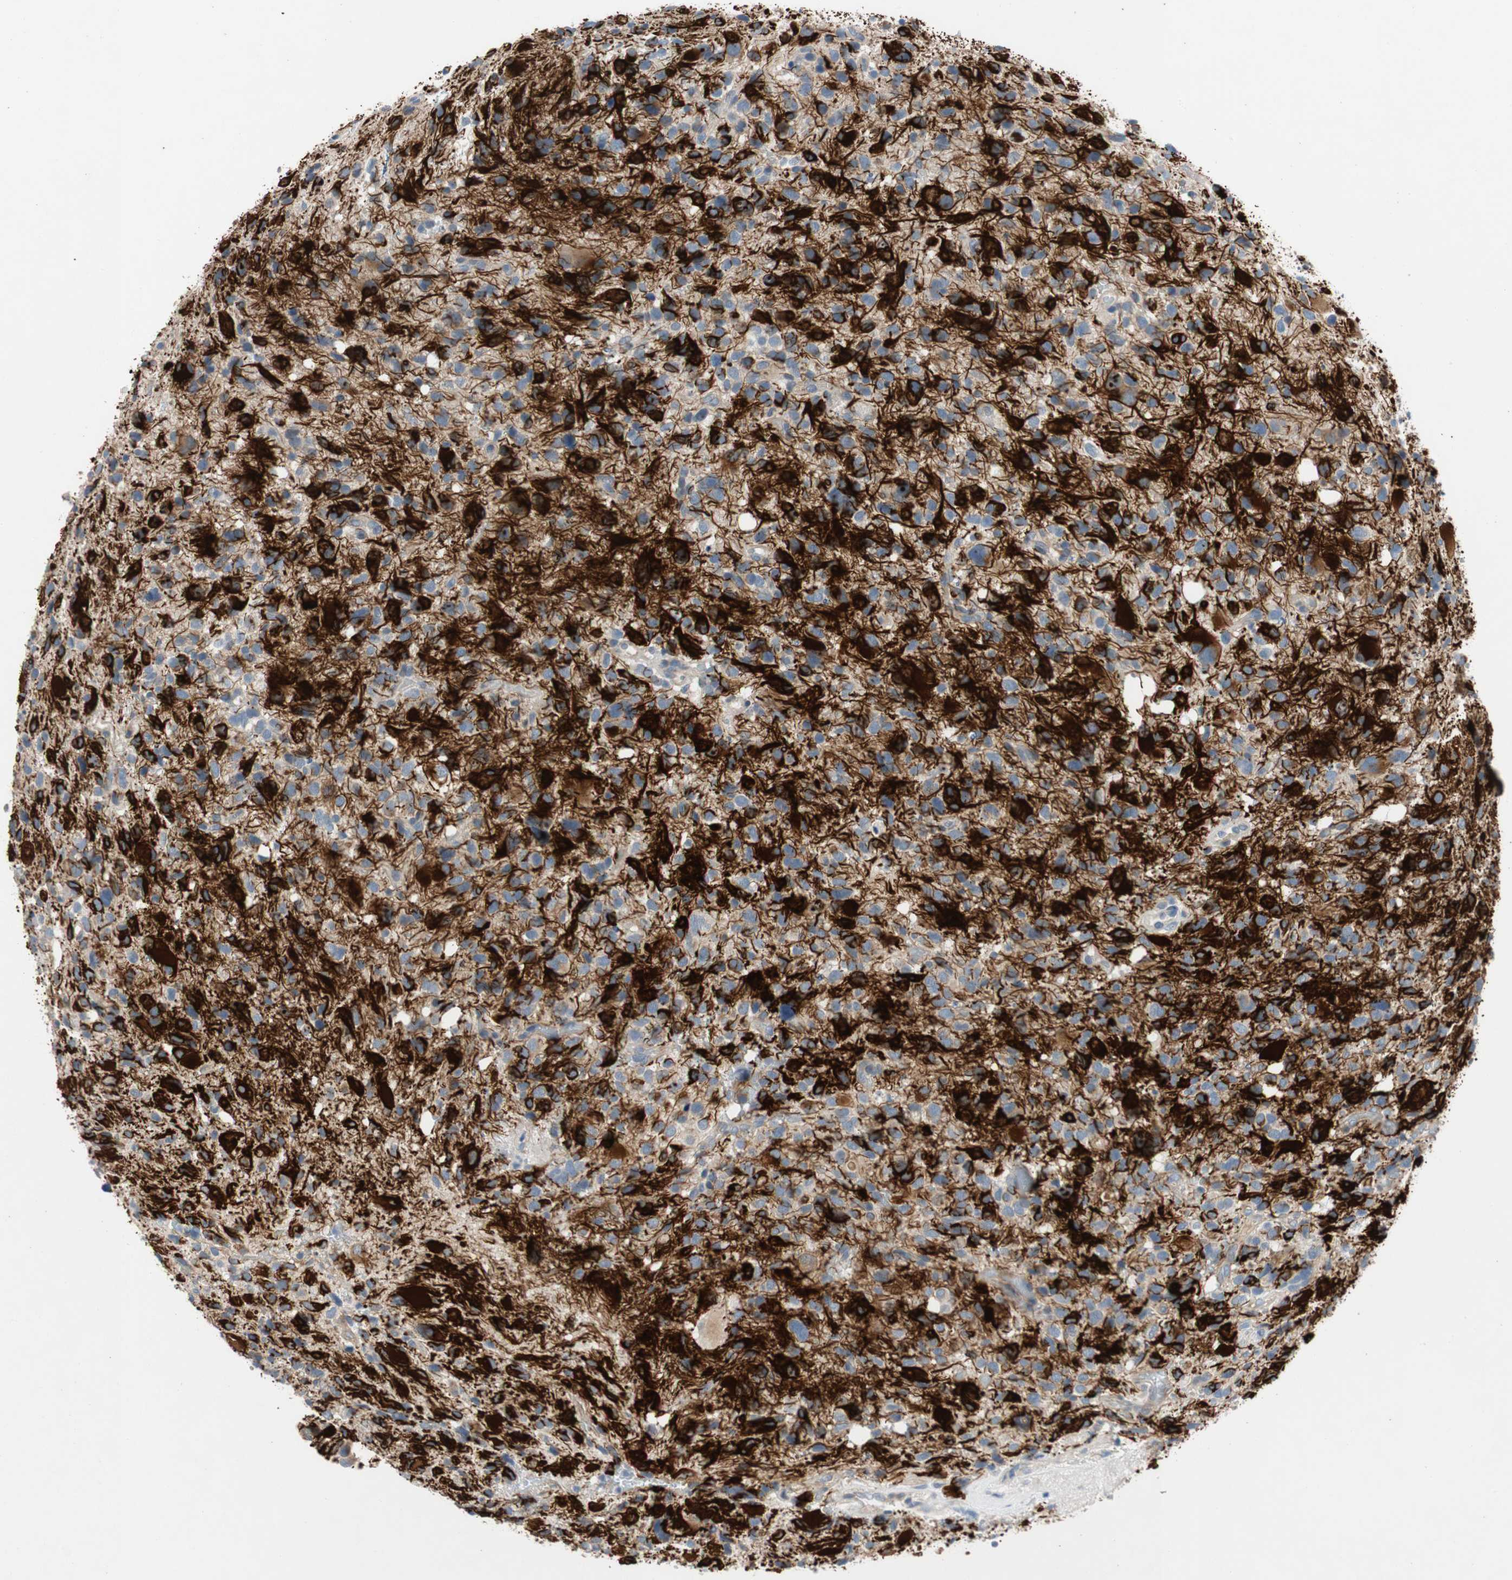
{"staining": {"intensity": "negative", "quantity": "none", "location": "none"}, "tissue": "glioma", "cell_type": "Tumor cells", "image_type": "cancer", "snomed": [{"axis": "morphology", "description": "Glioma, malignant, High grade"}, {"axis": "topography", "description": "Brain"}], "caption": "Immunohistochemical staining of malignant high-grade glioma exhibits no significant staining in tumor cells. (Stains: DAB immunohistochemistry (IHC) with hematoxylin counter stain, Microscopy: brightfield microscopy at high magnification).", "gene": "RELB", "patient": {"sex": "male", "age": 48}}